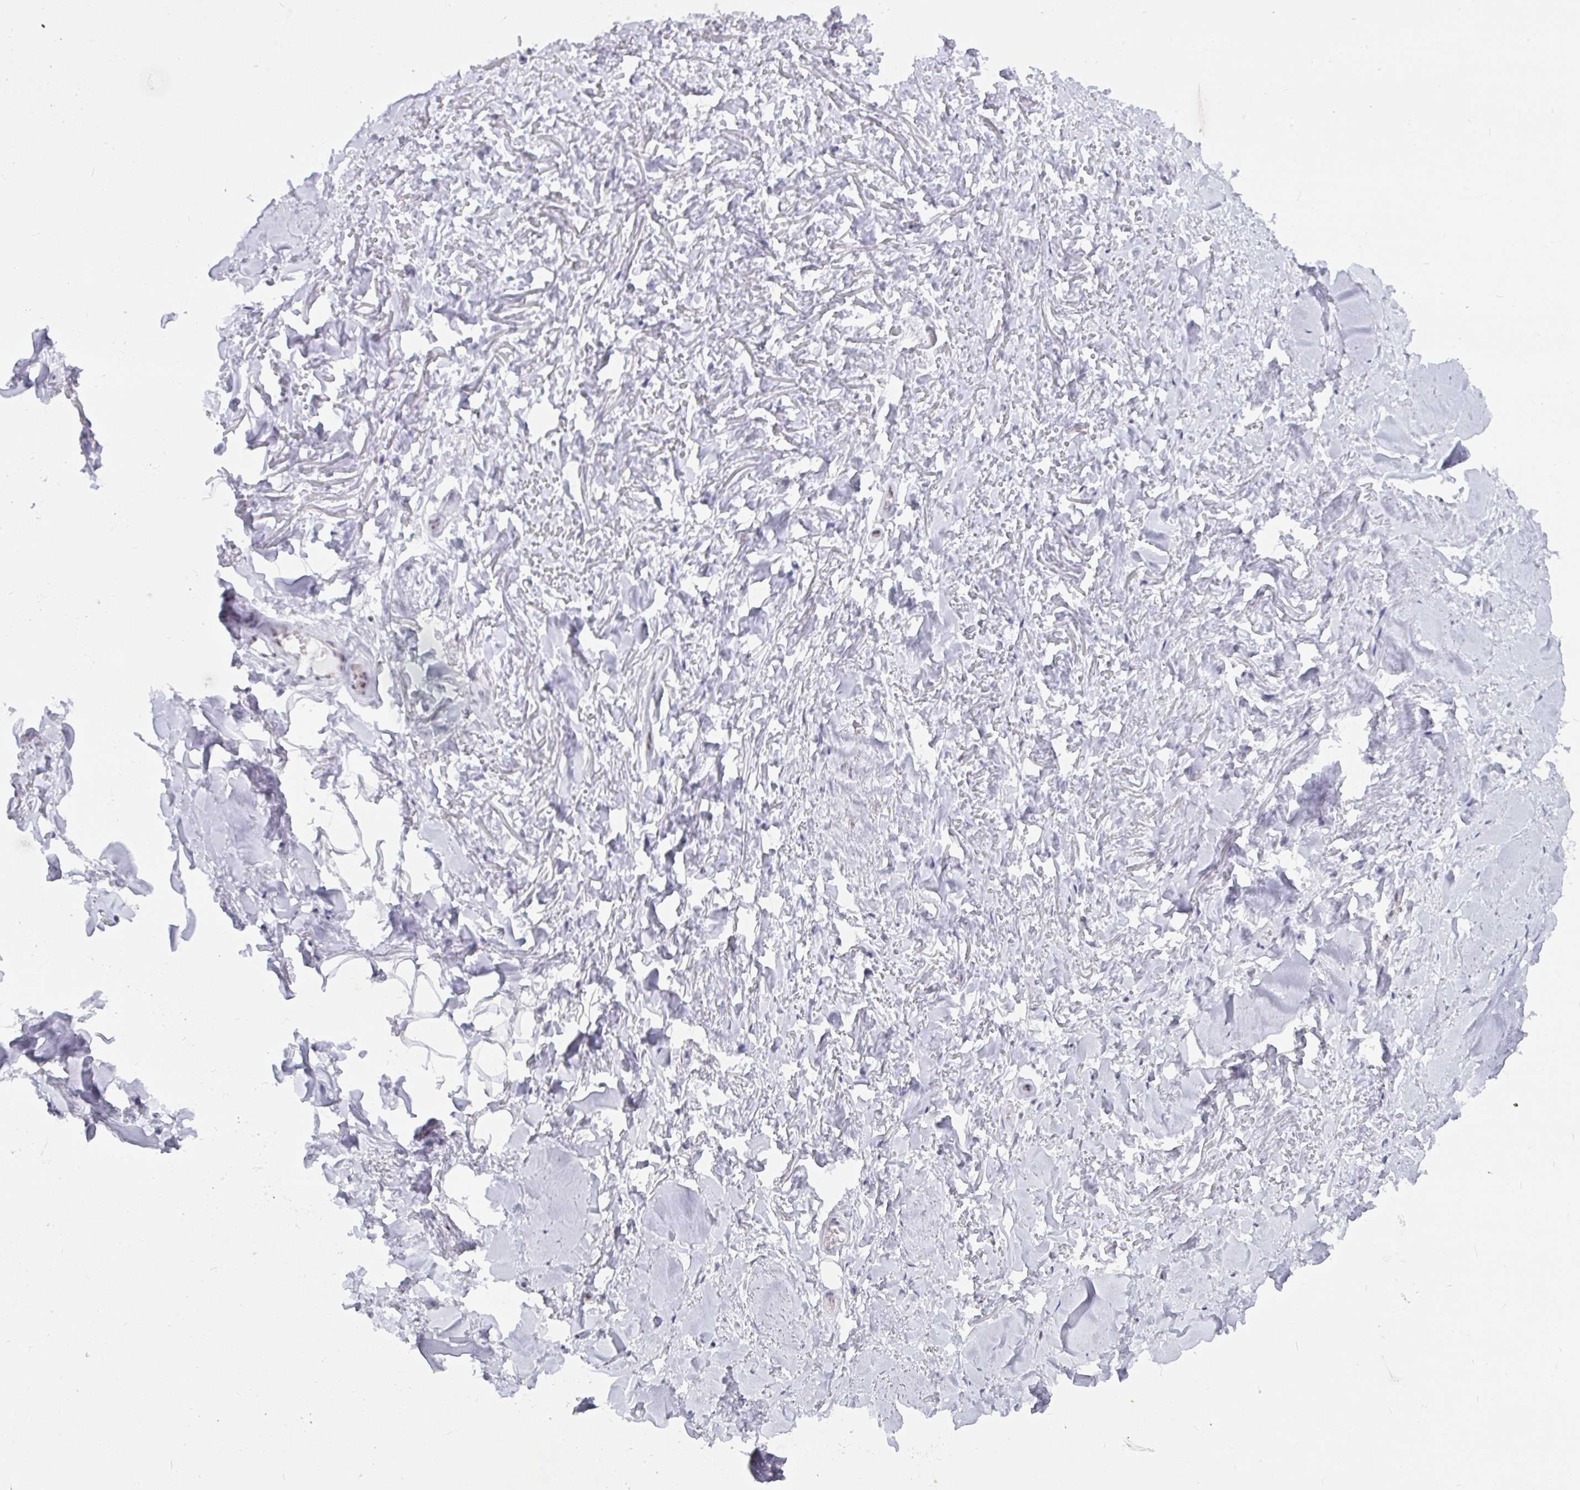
{"staining": {"intensity": "negative", "quantity": "none", "location": "none"}, "tissue": "adipose tissue", "cell_type": "Adipocytes", "image_type": "normal", "snomed": [{"axis": "morphology", "description": "Normal tissue, NOS"}, {"axis": "topography", "description": "Cartilage tissue"}, {"axis": "topography", "description": "Nasopharynx"}, {"axis": "topography", "description": "Thyroid gland"}], "caption": "Immunohistochemical staining of unremarkable human adipose tissue reveals no significant expression in adipocytes. The staining is performed using DAB (3,3'-diaminobenzidine) brown chromogen with nuclei counter-stained in using hematoxylin.", "gene": "PRR14", "patient": {"sex": "male", "age": 63}}